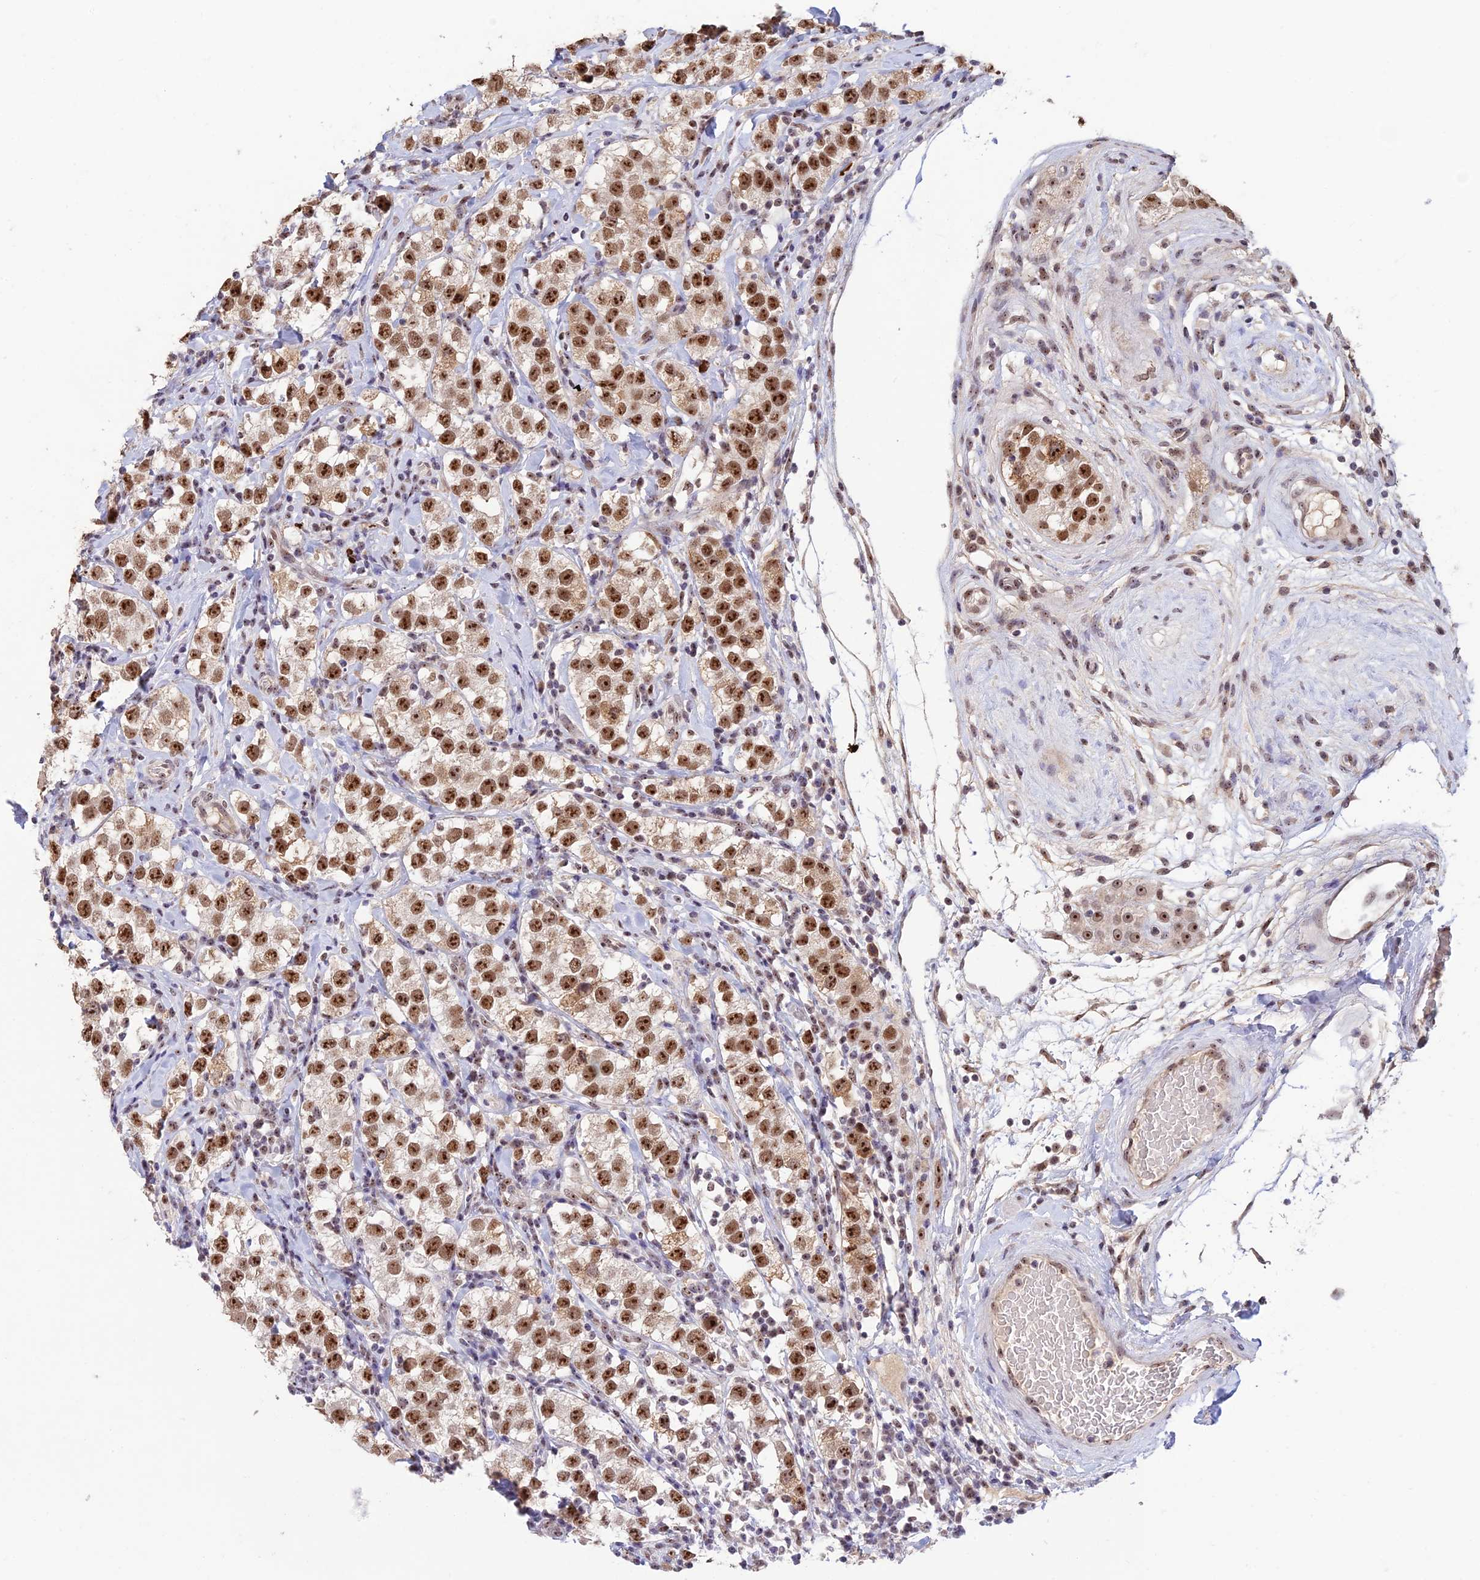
{"staining": {"intensity": "strong", "quantity": ">75%", "location": "nuclear"}, "tissue": "testis cancer", "cell_type": "Tumor cells", "image_type": "cancer", "snomed": [{"axis": "morphology", "description": "Seminoma, NOS"}, {"axis": "topography", "description": "Testis"}], "caption": "Tumor cells reveal strong nuclear staining in about >75% of cells in testis seminoma. The staining was performed using DAB (3,3'-diaminobenzidine), with brown indicating positive protein expression. Nuclei are stained blue with hematoxylin.", "gene": "POLR1G", "patient": {"sex": "male", "age": 34}}